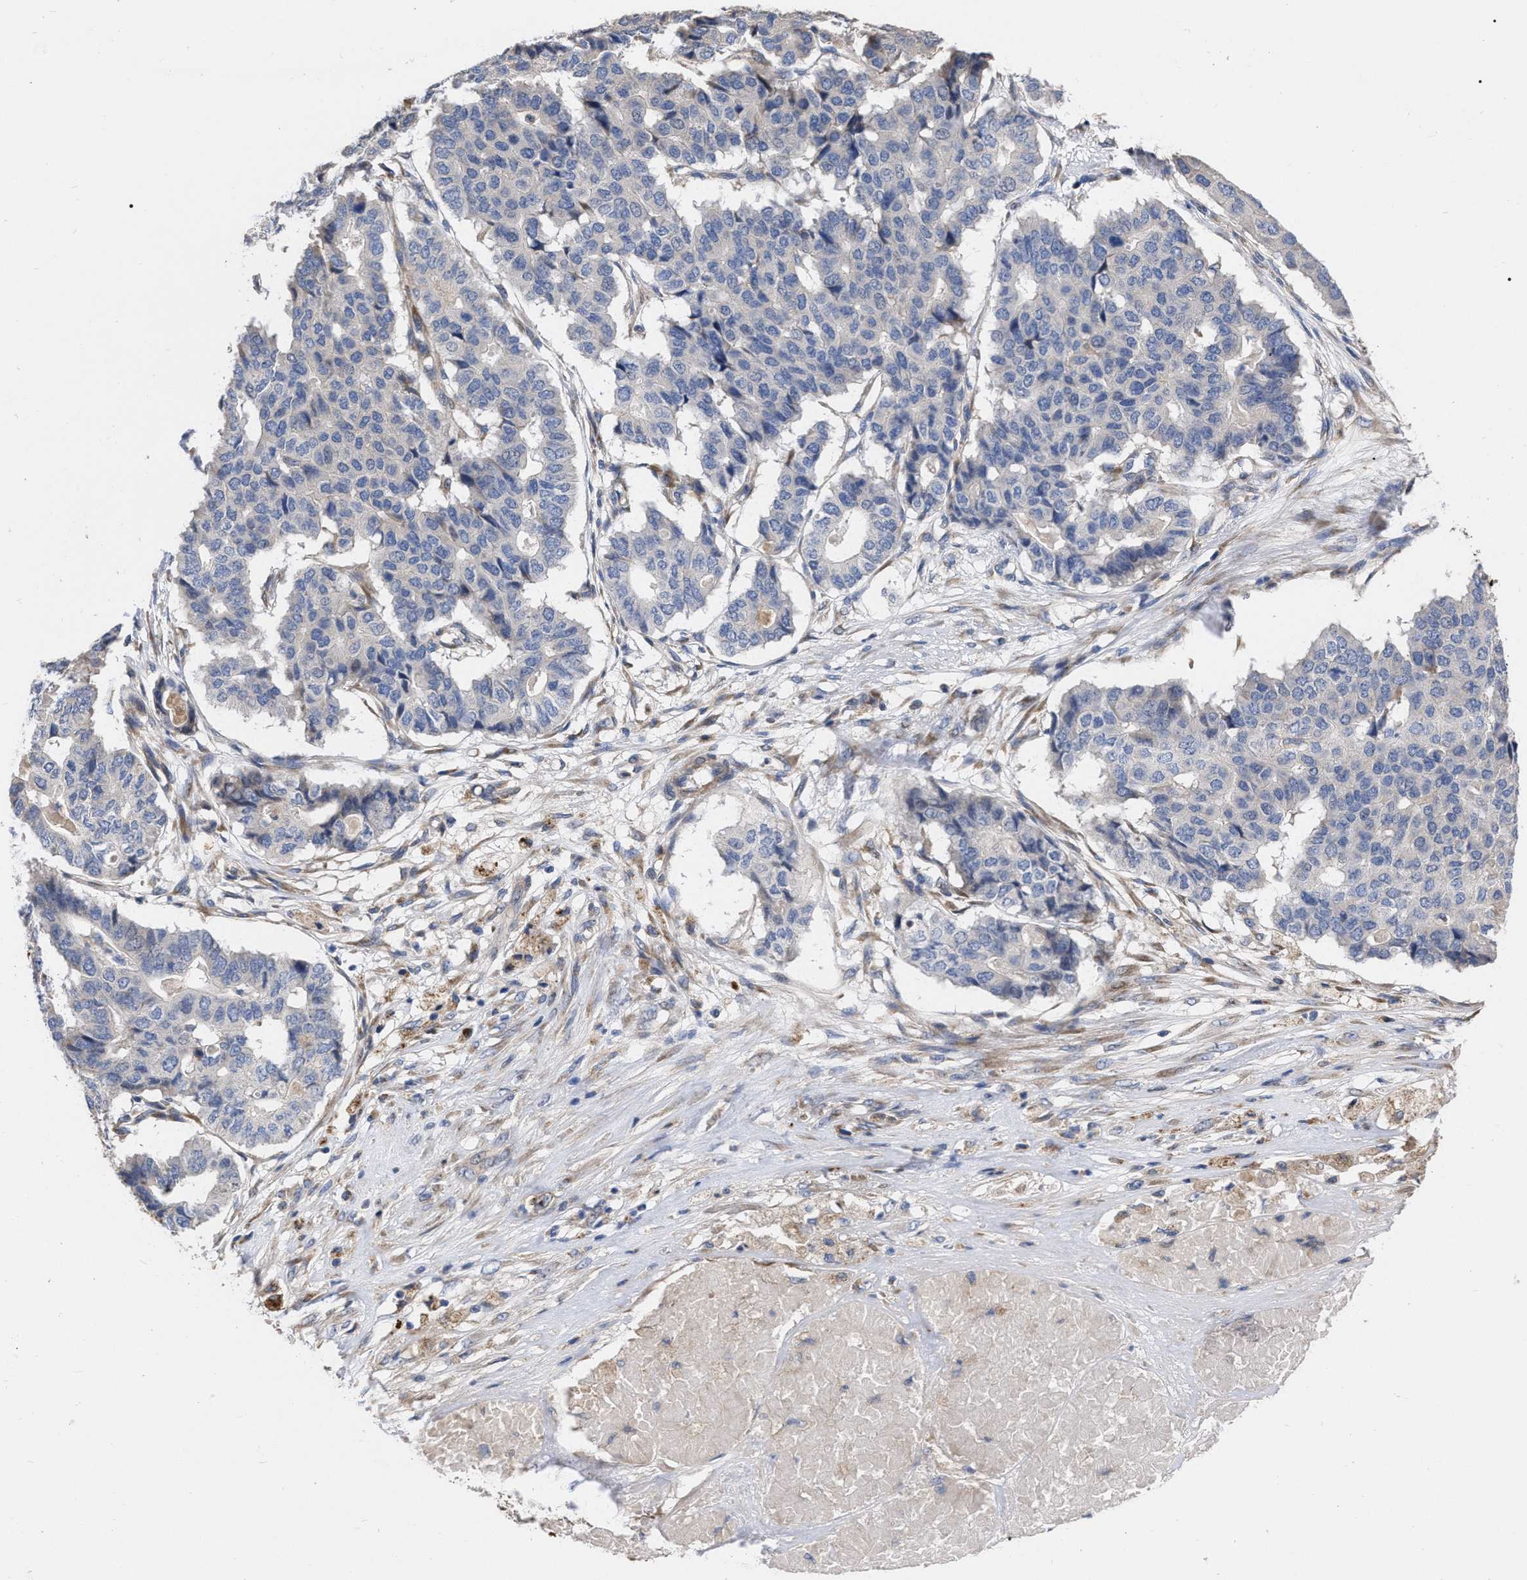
{"staining": {"intensity": "negative", "quantity": "none", "location": "none"}, "tissue": "pancreatic cancer", "cell_type": "Tumor cells", "image_type": "cancer", "snomed": [{"axis": "morphology", "description": "Adenocarcinoma, NOS"}, {"axis": "topography", "description": "Pancreas"}], "caption": "Image shows no significant protein staining in tumor cells of pancreatic cancer (adenocarcinoma). Nuclei are stained in blue.", "gene": "MLST8", "patient": {"sex": "male", "age": 50}}